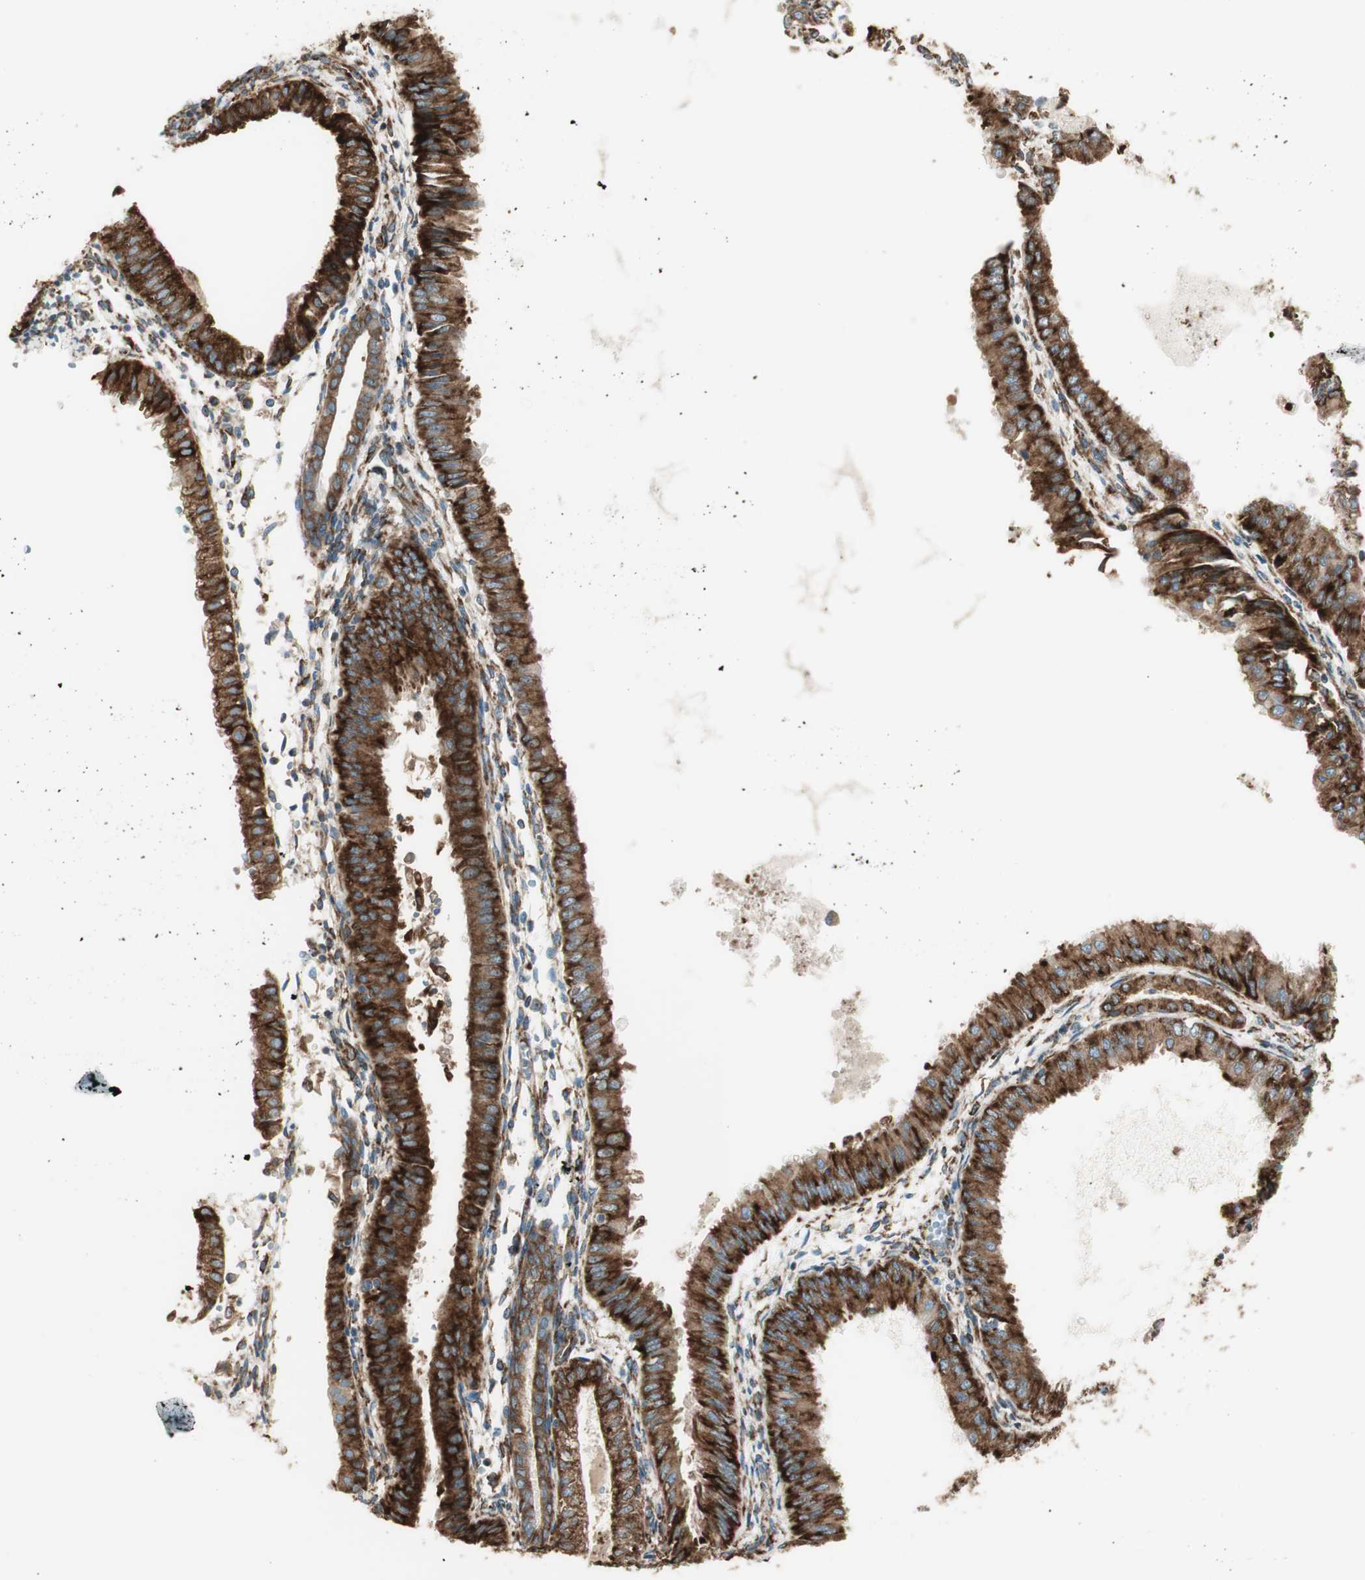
{"staining": {"intensity": "strong", "quantity": ">75%", "location": "cytoplasmic/membranous"}, "tissue": "endometrial cancer", "cell_type": "Tumor cells", "image_type": "cancer", "snomed": [{"axis": "morphology", "description": "Adenocarcinoma, NOS"}, {"axis": "topography", "description": "Endometrium"}], "caption": "Human endometrial cancer (adenocarcinoma) stained with a brown dye demonstrates strong cytoplasmic/membranous positive expression in approximately >75% of tumor cells.", "gene": "RRBP1", "patient": {"sex": "female", "age": 53}}